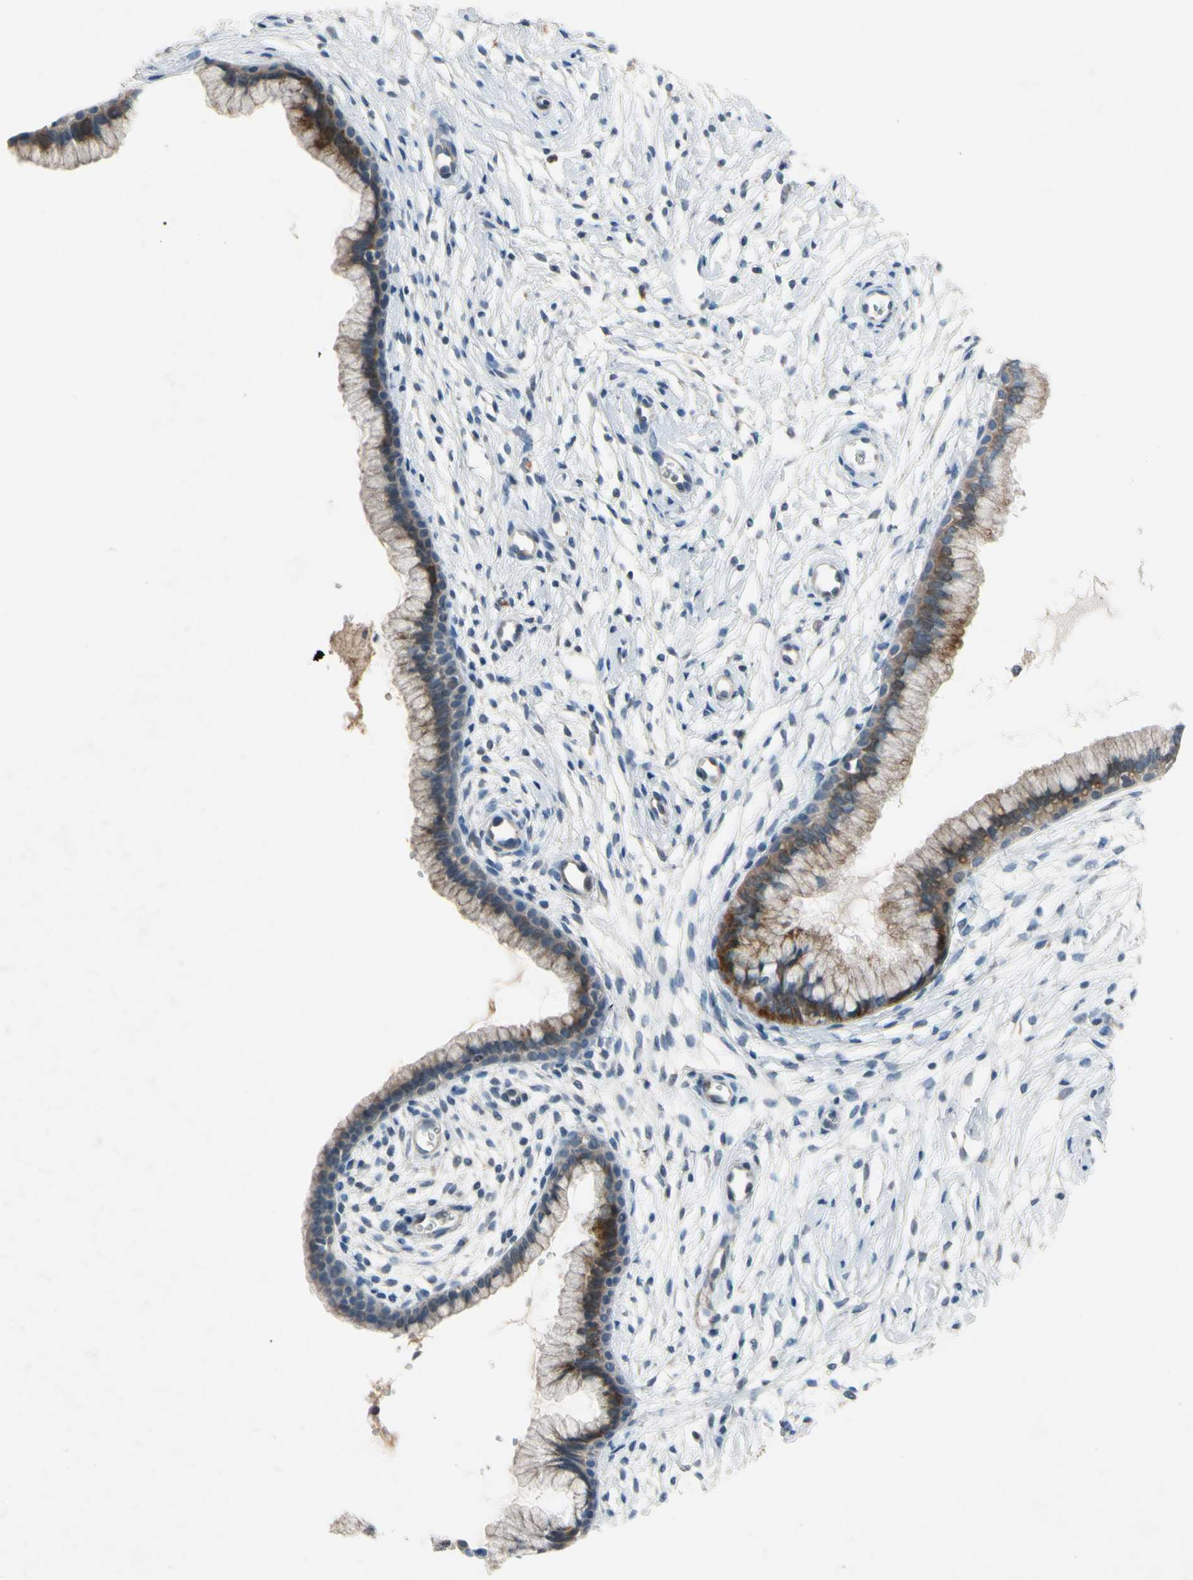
{"staining": {"intensity": "weak", "quantity": "25%-75%", "location": "cytoplasmic/membranous"}, "tissue": "cervix", "cell_type": "Glandular cells", "image_type": "normal", "snomed": [{"axis": "morphology", "description": "Normal tissue, NOS"}, {"axis": "topography", "description": "Cervix"}], "caption": "Immunohistochemical staining of benign human cervix reveals weak cytoplasmic/membranous protein expression in approximately 25%-75% of glandular cells. The staining is performed using DAB brown chromogen to label protein expression. The nuclei are counter-stained blue using hematoxylin.", "gene": "PIP5K1B", "patient": {"sex": "female", "age": 39}}